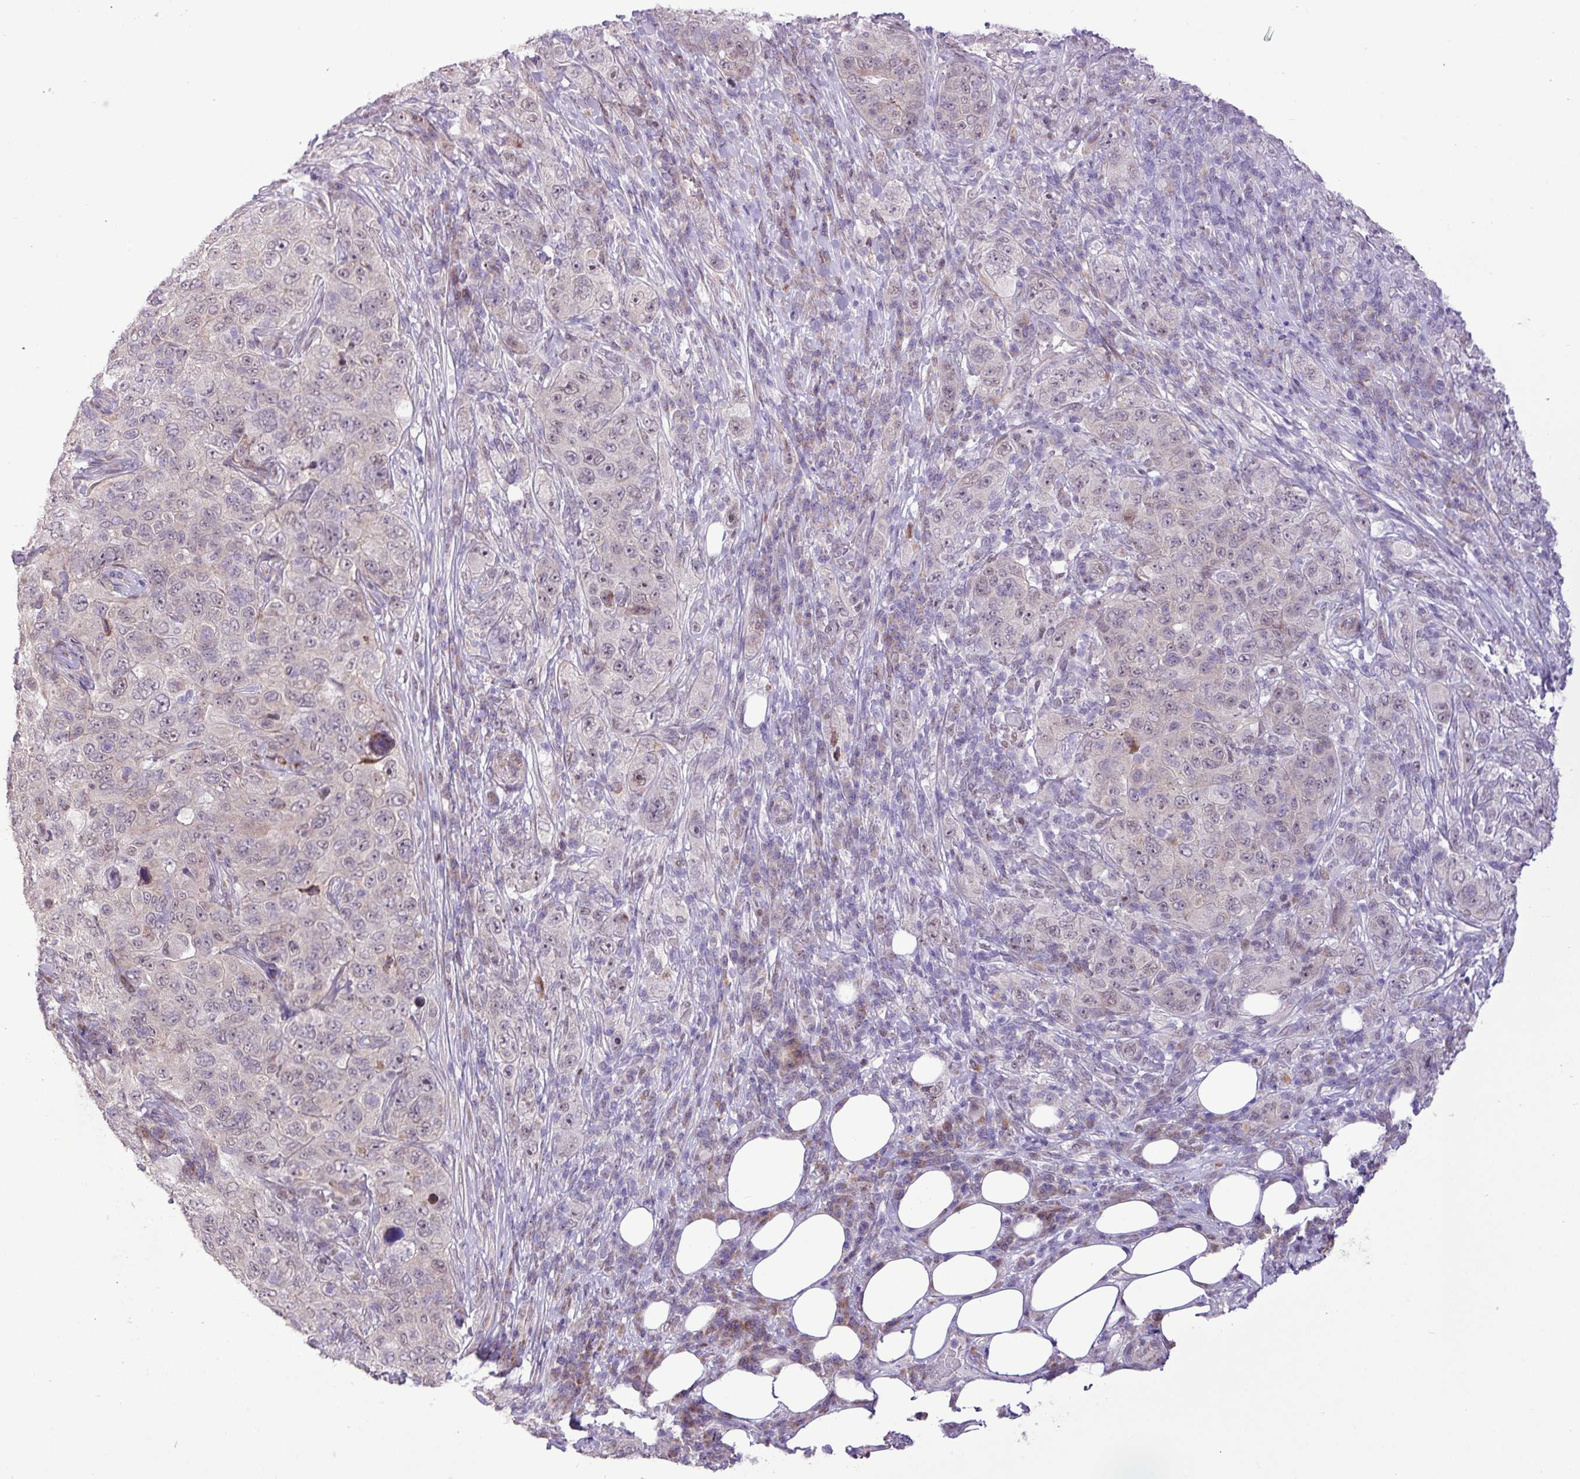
{"staining": {"intensity": "negative", "quantity": "none", "location": "none"}, "tissue": "pancreatic cancer", "cell_type": "Tumor cells", "image_type": "cancer", "snomed": [{"axis": "morphology", "description": "Adenocarcinoma, NOS"}, {"axis": "topography", "description": "Pancreas"}], "caption": "Adenocarcinoma (pancreatic) was stained to show a protein in brown. There is no significant staining in tumor cells.", "gene": "ZNF354A", "patient": {"sex": "male", "age": 68}}